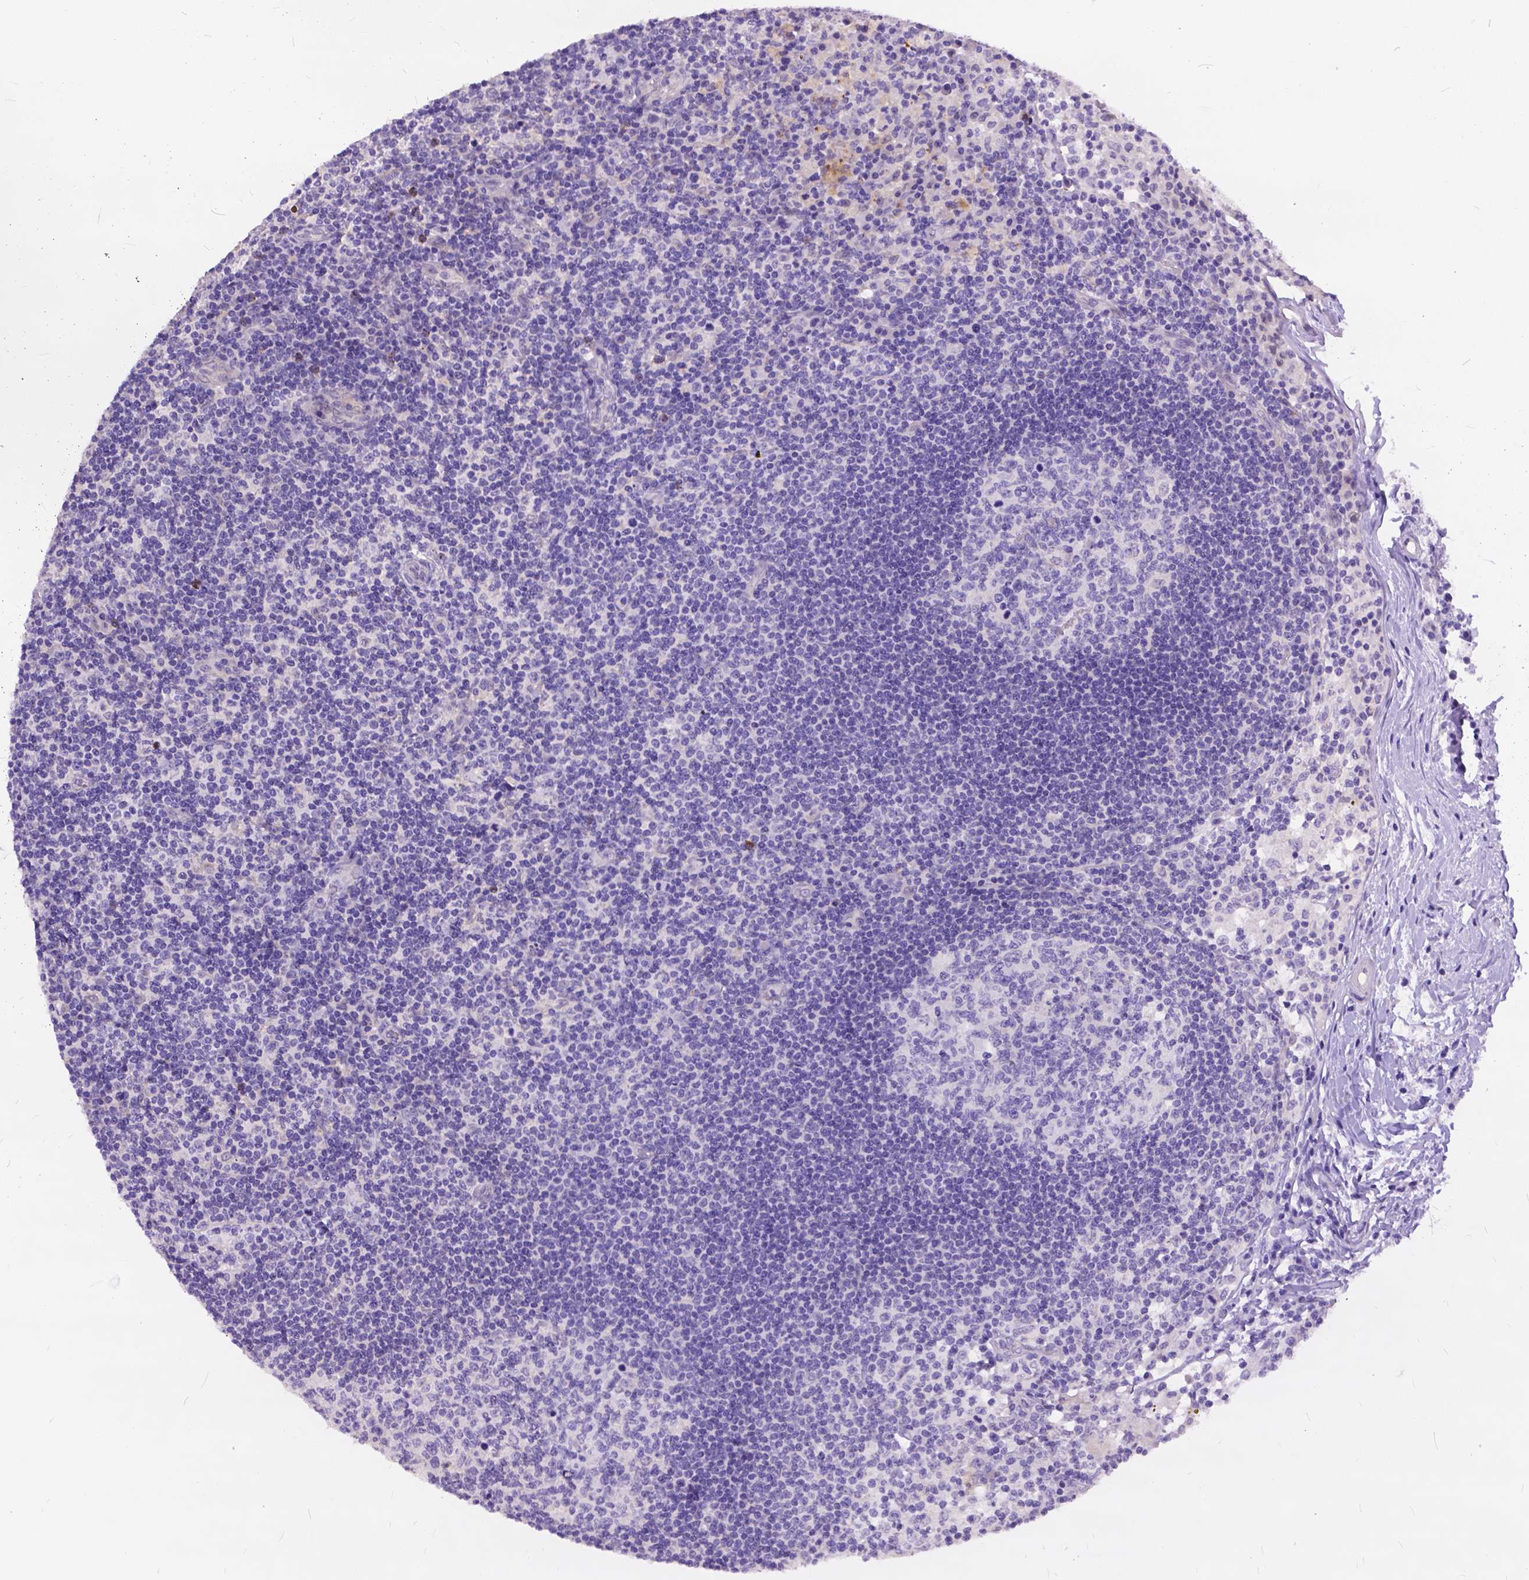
{"staining": {"intensity": "negative", "quantity": "none", "location": "none"}, "tissue": "lymph node", "cell_type": "Germinal center cells", "image_type": "normal", "snomed": [{"axis": "morphology", "description": "Normal tissue, NOS"}, {"axis": "topography", "description": "Lymph node"}], "caption": "Micrograph shows no protein expression in germinal center cells of benign lymph node. Nuclei are stained in blue.", "gene": "DLEC1", "patient": {"sex": "female", "age": 72}}